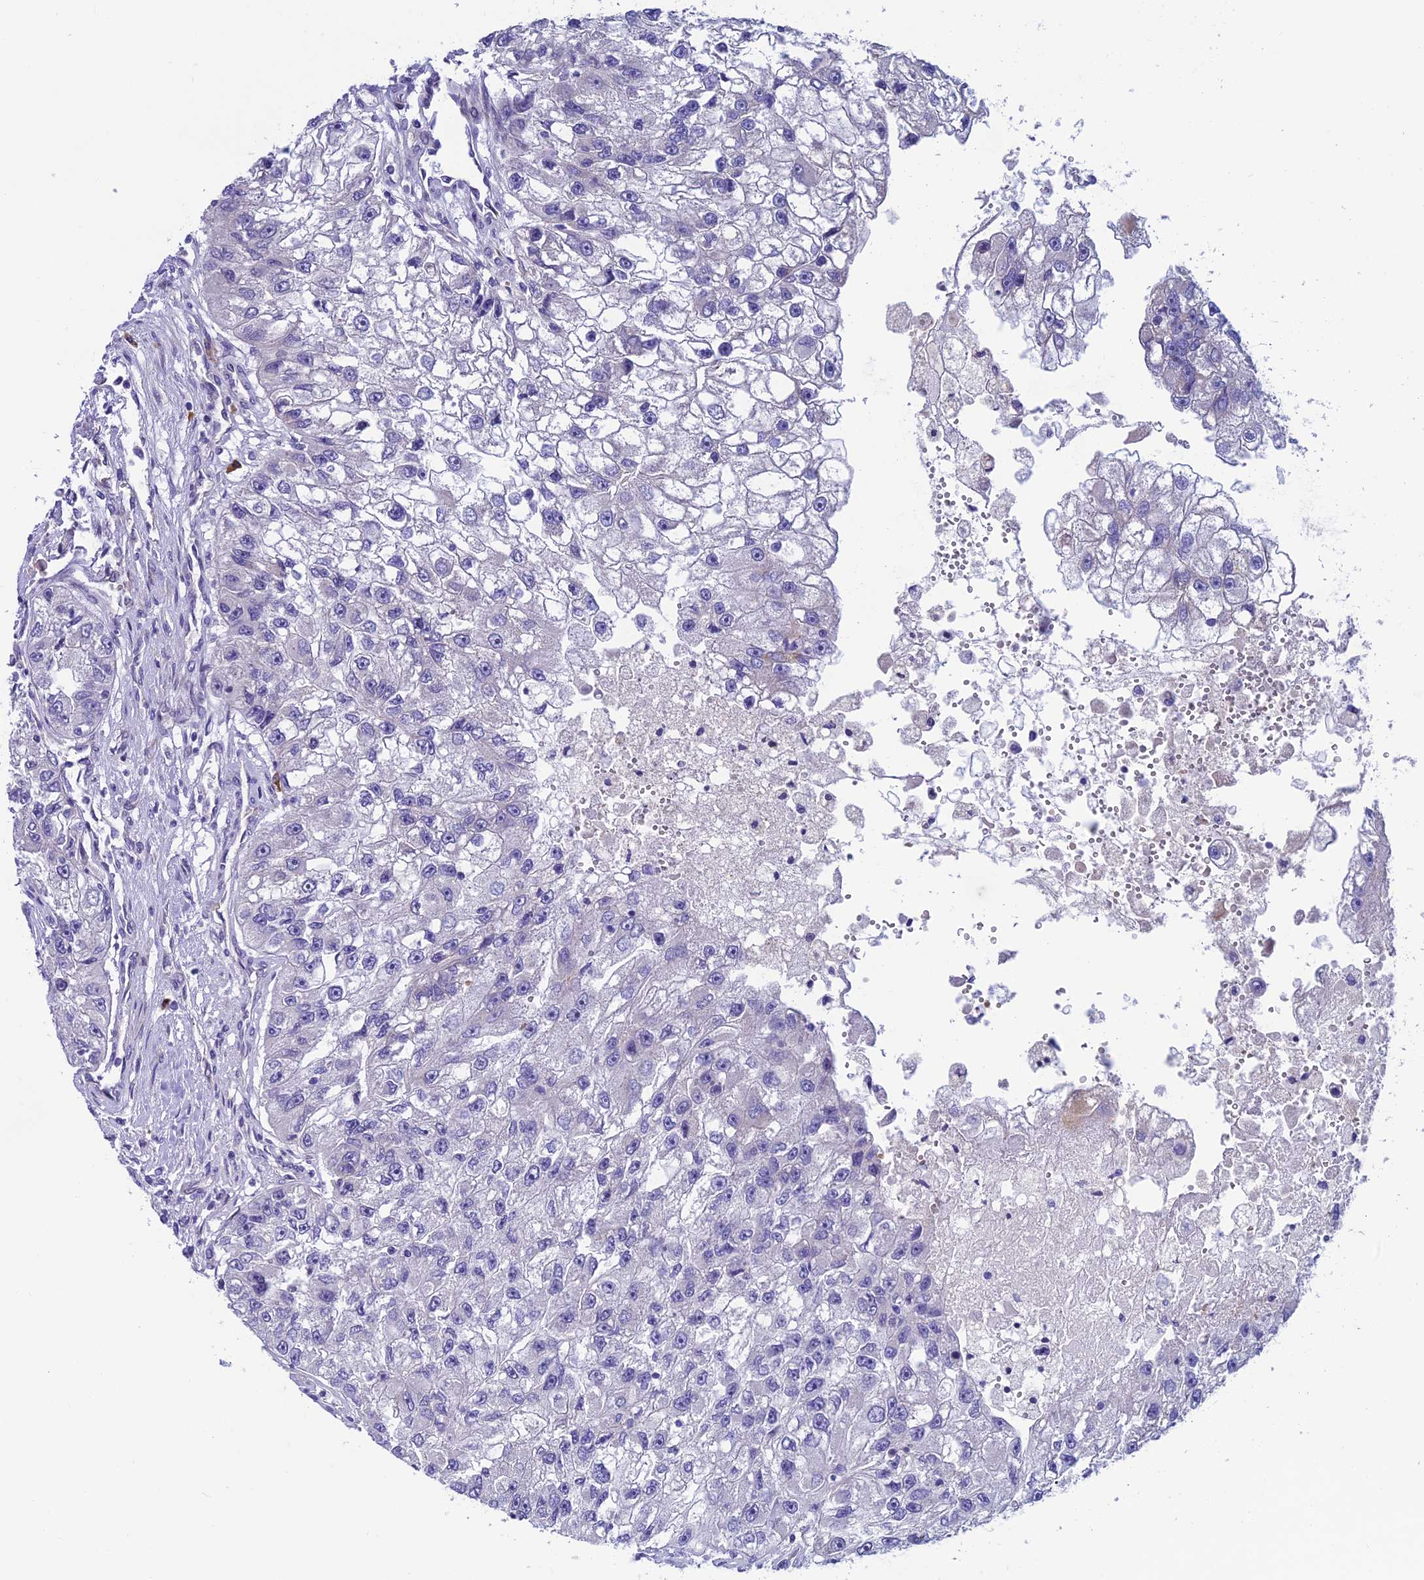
{"staining": {"intensity": "negative", "quantity": "none", "location": "none"}, "tissue": "renal cancer", "cell_type": "Tumor cells", "image_type": "cancer", "snomed": [{"axis": "morphology", "description": "Adenocarcinoma, NOS"}, {"axis": "topography", "description": "Kidney"}], "caption": "A photomicrograph of human renal cancer (adenocarcinoma) is negative for staining in tumor cells. (DAB (3,3'-diaminobenzidine) IHC with hematoxylin counter stain).", "gene": "MACIR", "patient": {"sex": "male", "age": 63}}